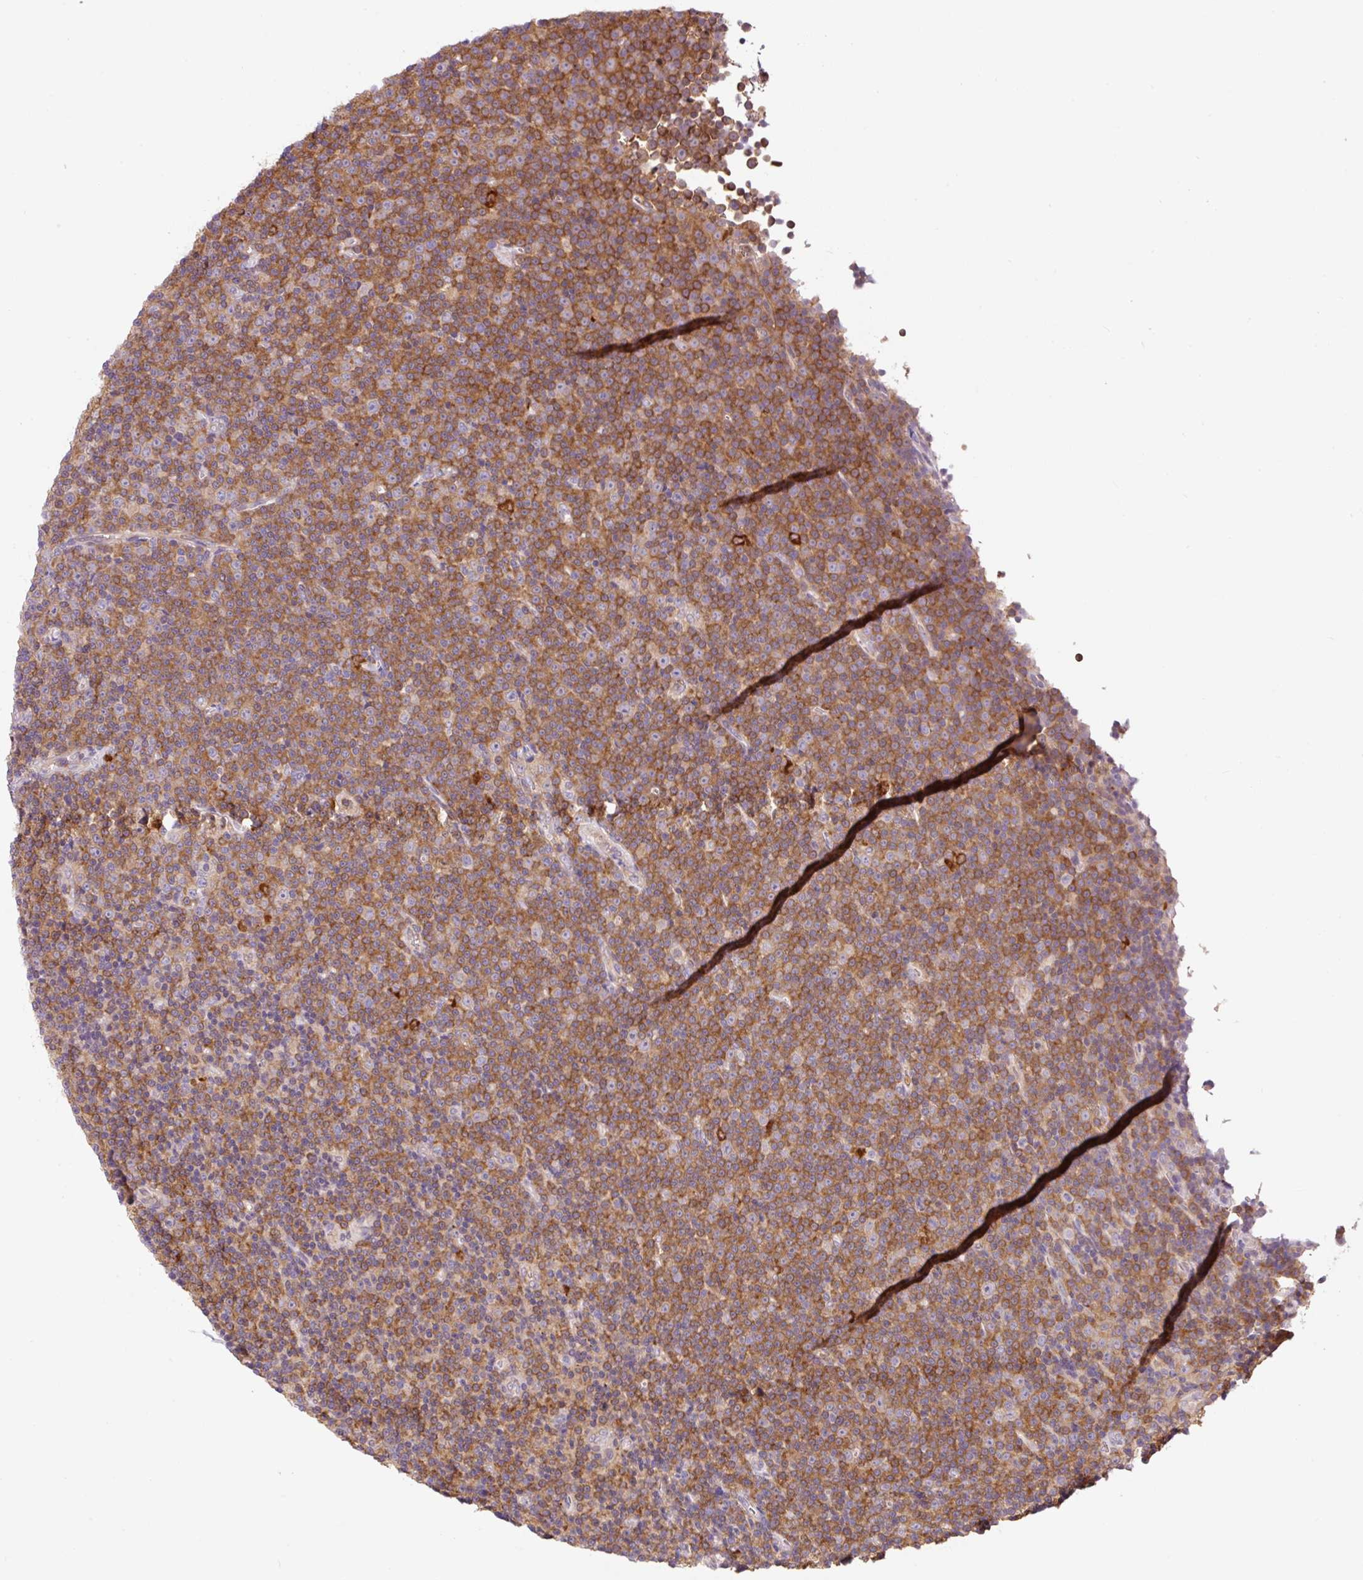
{"staining": {"intensity": "moderate", "quantity": ">75%", "location": "cytoplasmic/membranous"}, "tissue": "lymphoma", "cell_type": "Tumor cells", "image_type": "cancer", "snomed": [{"axis": "morphology", "description": "Malignant lymphoma, non-Hodgkin's type, Low grade"}, {"axis": "topography", "description": "Lymph node"}], "caption": "The histopathology image reveals staining of low-grade malignant lymphoma, non-Hodgkin's type, revealing moderate cytoplasmic/membranous protein expression (brown color) within tumor cells.", "gene": "CAMK2B", "patient": {"sex": "female", "age": 67}}